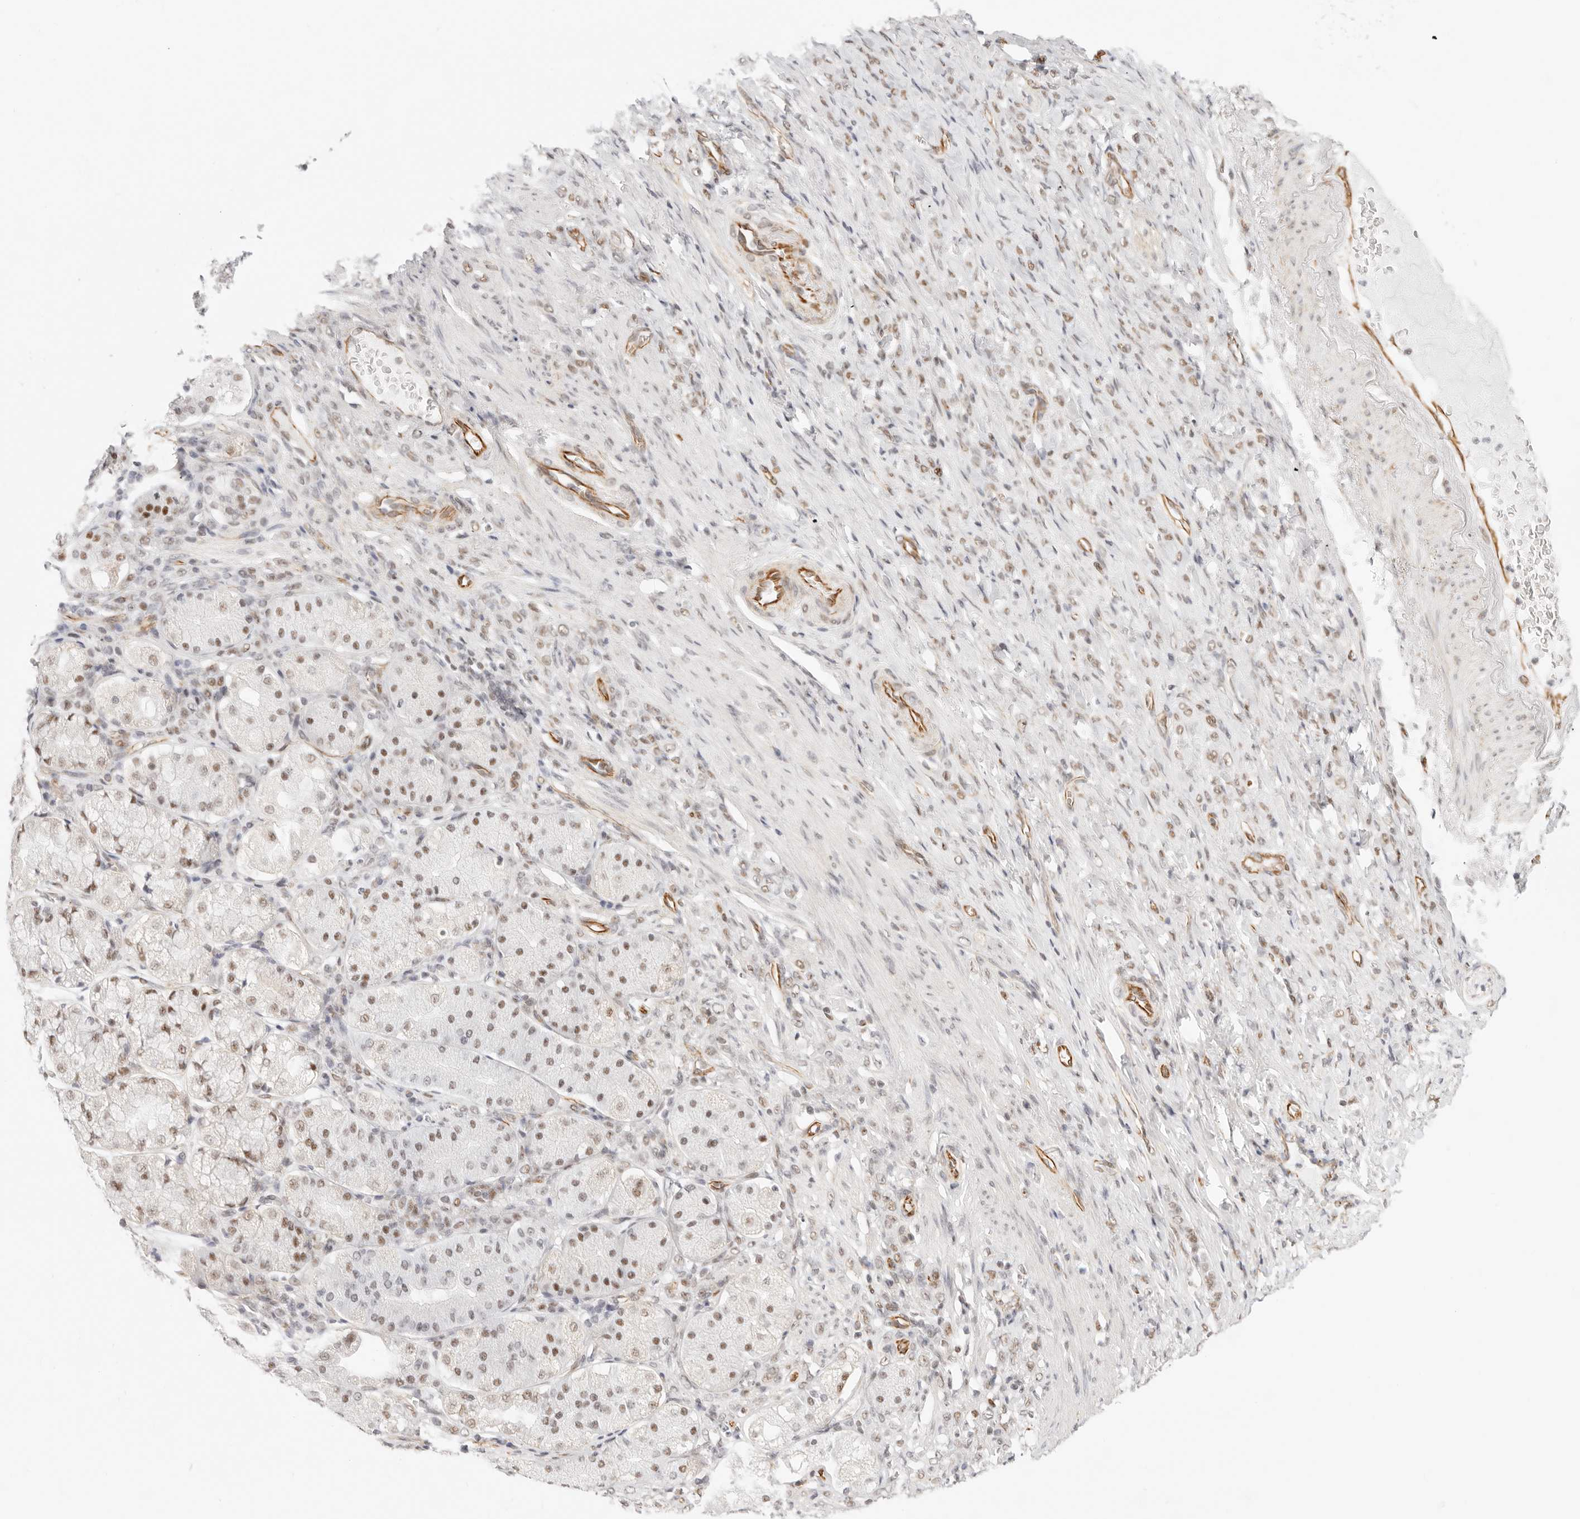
{"staining": {"intensity": "weak", "quantity": "25%-75%", "location": "nuclear"}, "tissue": "stomach cancer", "cell_type": "Tumor cells", "image_type": "cancer", "snomed": [{"axis": "morphology", "description": "Normal tissue, NOS"}, {"axis": "morphology", "description": "Adenocarcinoma, NOS"}, {"axis": "topography", "description": "Stomach"}], "caption": "Stomach cancer (adenocarcinoma) tissue reveals weak nuclear expression in approximately 25%-75% of tumor cells, visualized by immunohistochemistry. The staining was performed using DAB to visualize the protein expression in brown, while the nuclei were stained in blue with hematoxylin (Magnification: 20x).", "gene": "ZC3H11A", "patient": {"sex": "male", "age": 82}}